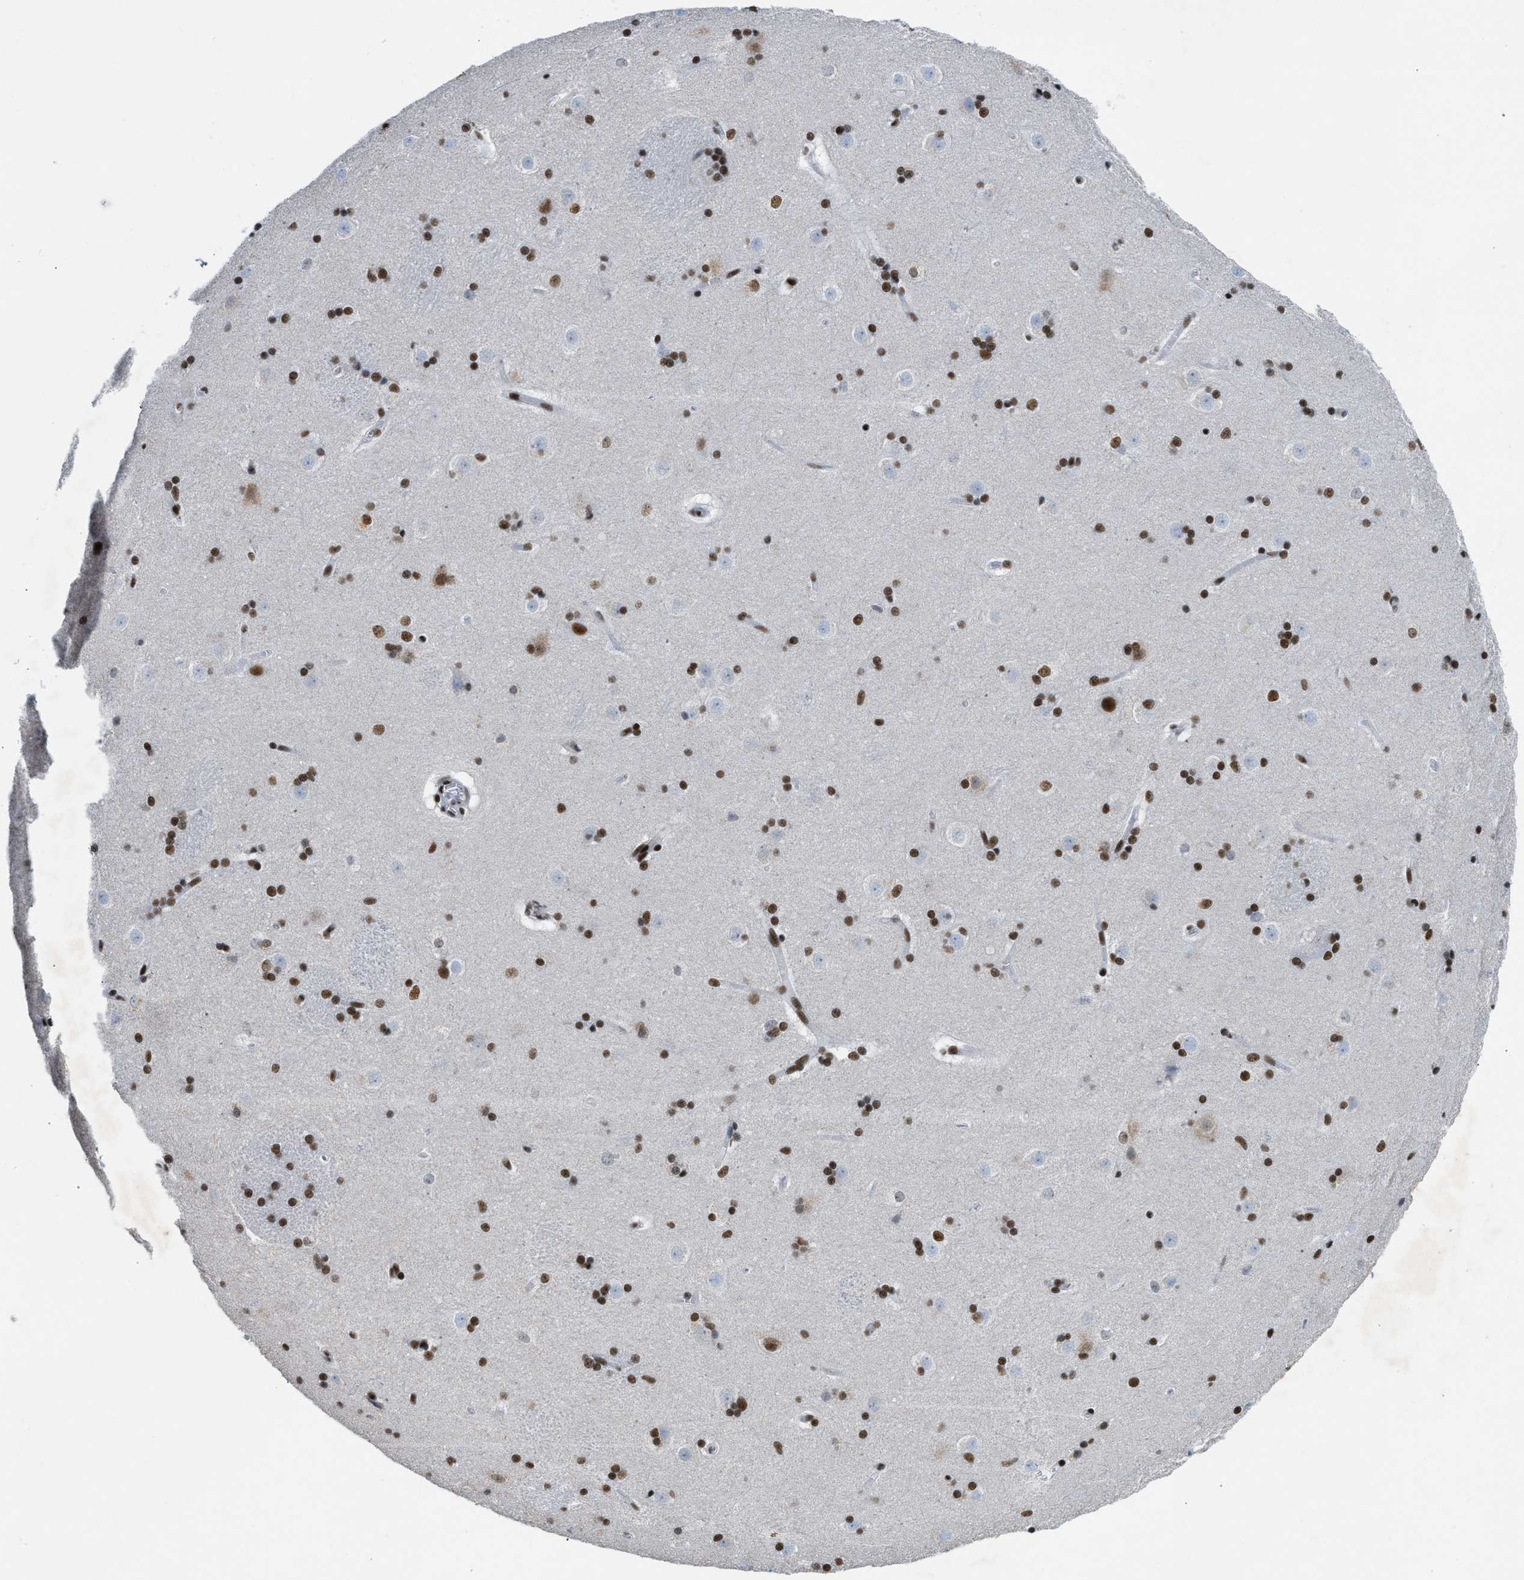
{"staining": {"intensity": "strong", "quantity": ">75%", "location": "nuclear"}, "tissue": "caudate", "cell_type": "Glial cells", "image_type": "normal", "snomed": [{"axis": "morphology", "description": "Normal tissue, NOS"}, {"axis": "topography", "description": "Lateral ventricle wall"}], "caption": "The histopathology image reveals staining of unremarkable caudate, revealing strong nuclear protein expression (brown color) within glial cells. (IHC, brightfield microscopy, high magnification).", "gene": "SCAF4", "patient": {"sex": "female", "age": 19}}